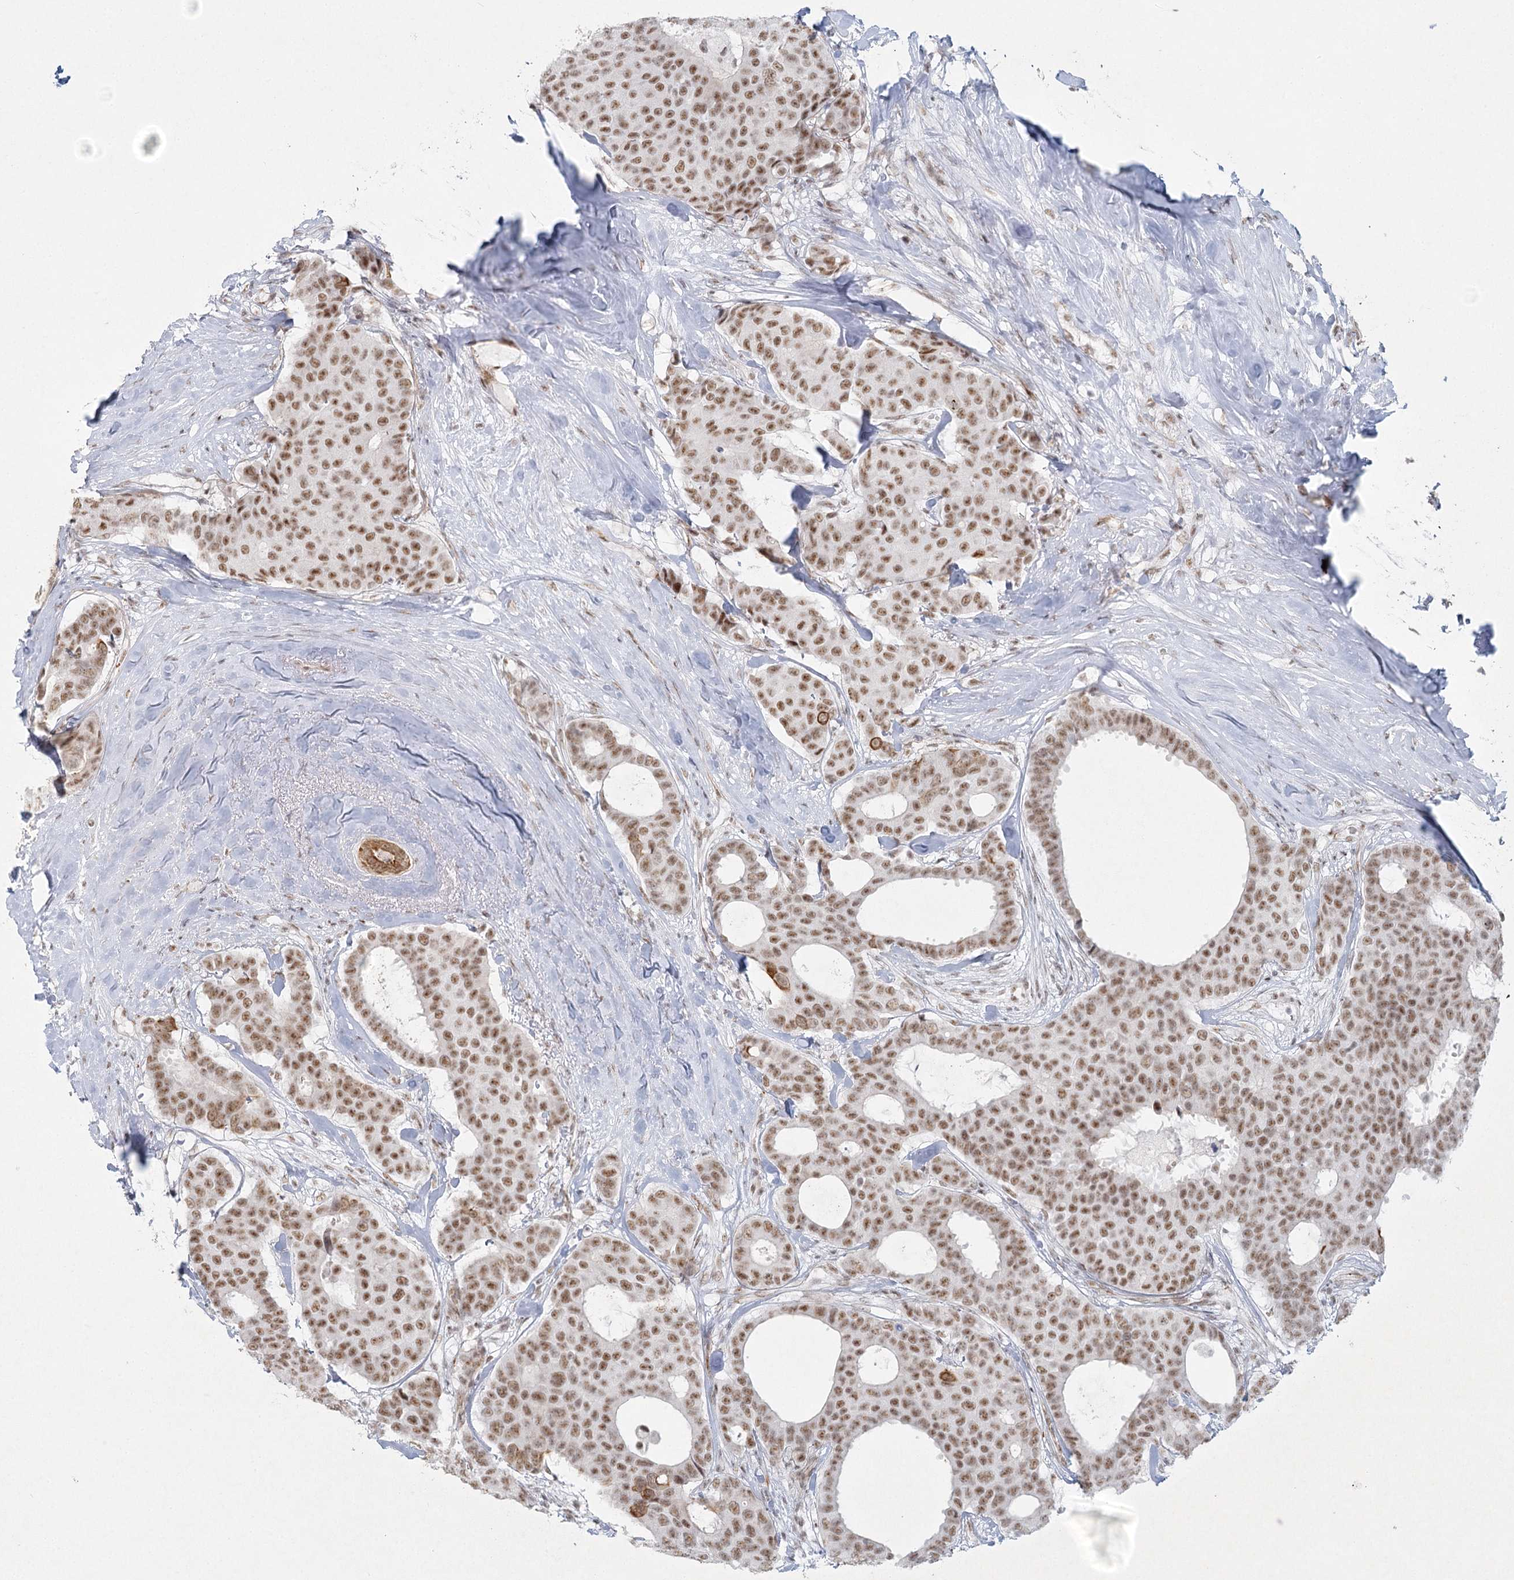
{"staining": {"intensity": "moderate", "quantity": ">75%", "location": "nuclear"}, "tissue": "breast cancer", "cell_type": "Tumor cells", "image_type": "cancer", "snomed": [{"axis": "morphology", "description": "Duct carcinoma"}, {"axis": "topography", "description": "Breast"}], "caption": "Breast cancer (invasive ductal carcinoma) stained with a protein marker shows moderate staining in tumor cells.", "gene": "U2SURP", "patient": {"sex": "female", "age": 75}}